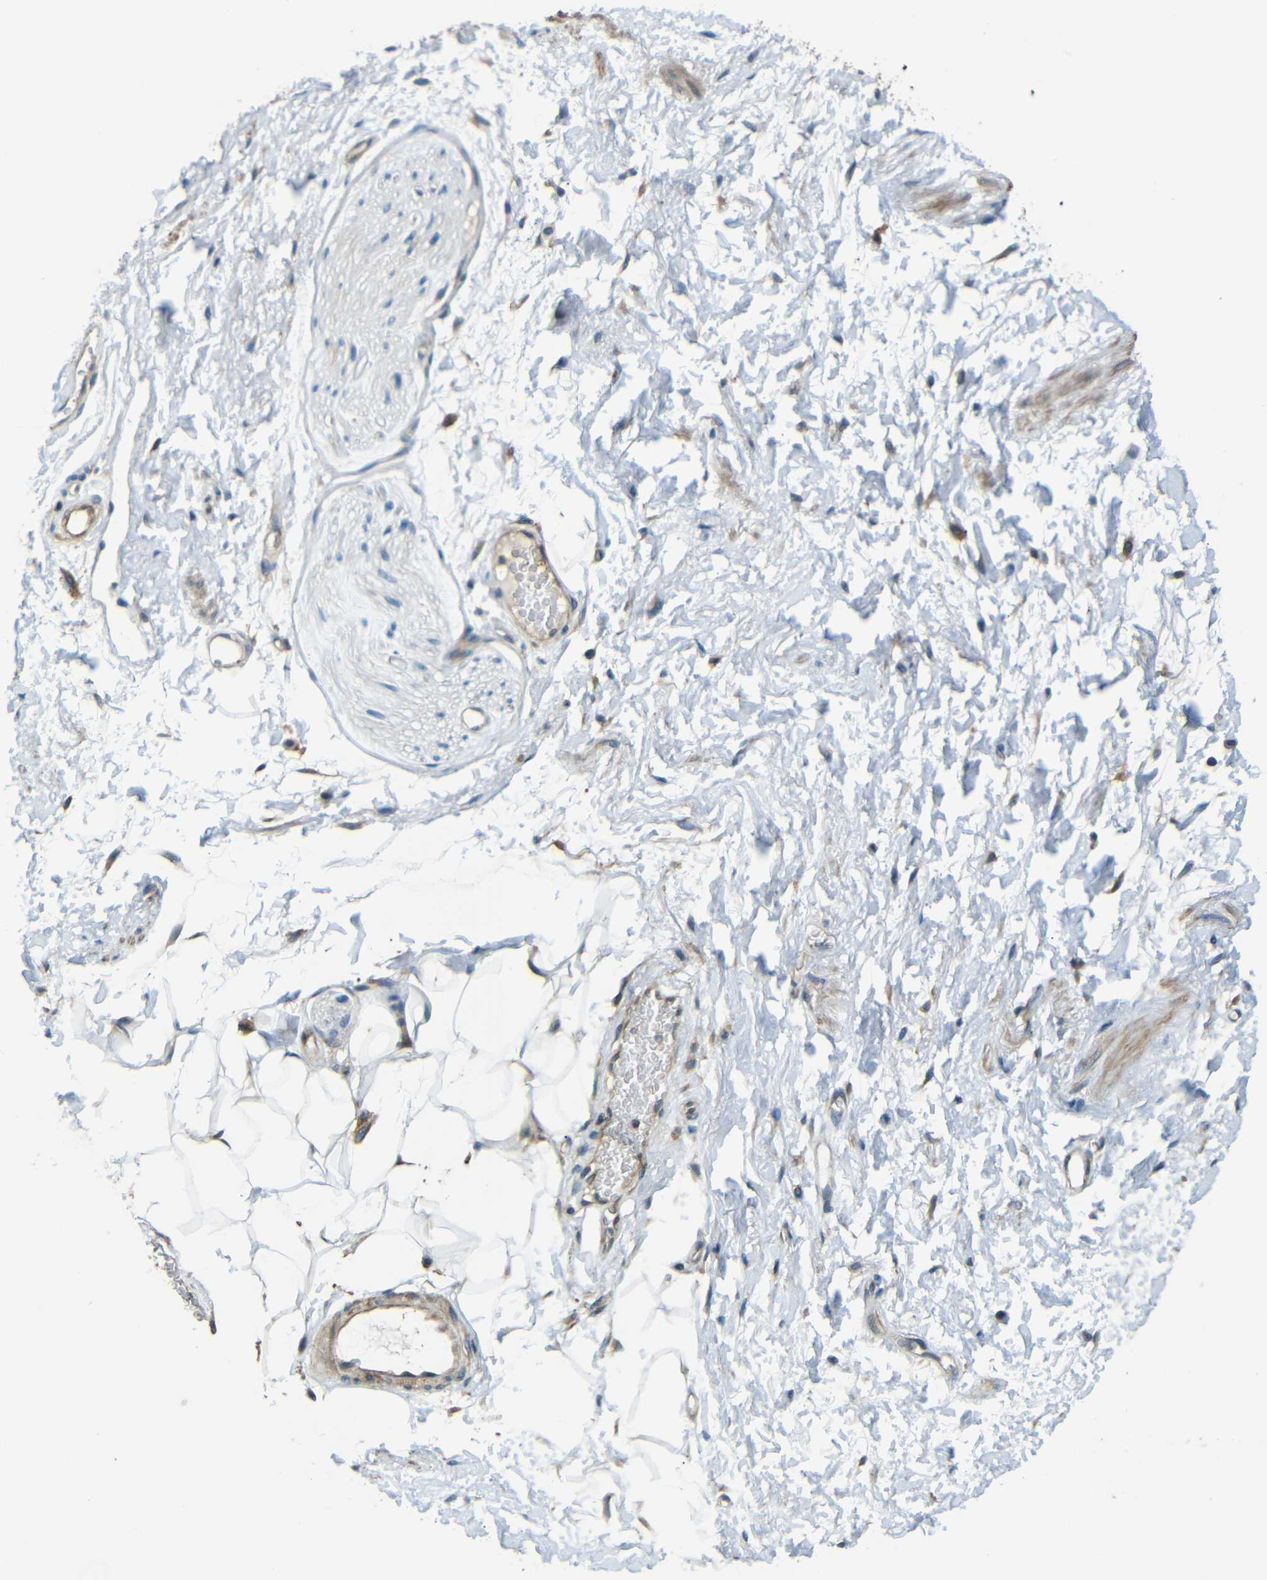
{"staining": {"intensity": "moderate", "quantity": "25%-75%", "location": "cytoplasmic/membranous"}, "tissue": "adipose tissue", "cell_type": "Adipocytes", "image_type": "normal", "snomed": [{"axis": "morphology", "description": "Normal tissue, NOS"}, {"axis": "topography", "description": "Soft tissue"}, {"axis": "topography", "description": "Peripheral nerve tissue"}], "caption": "Adipose tissue stained with DAB IHC displays medium levels of moderate cytoplasmic/membranous expression in about 25%-75% of adipocytes. Using DAB (brown) and hematoxylin (blue) stains, captured at high magnification using brightfield microscopy.", "gene": "FNDC3A", "patient": {"sex": "female", "age": 71}}